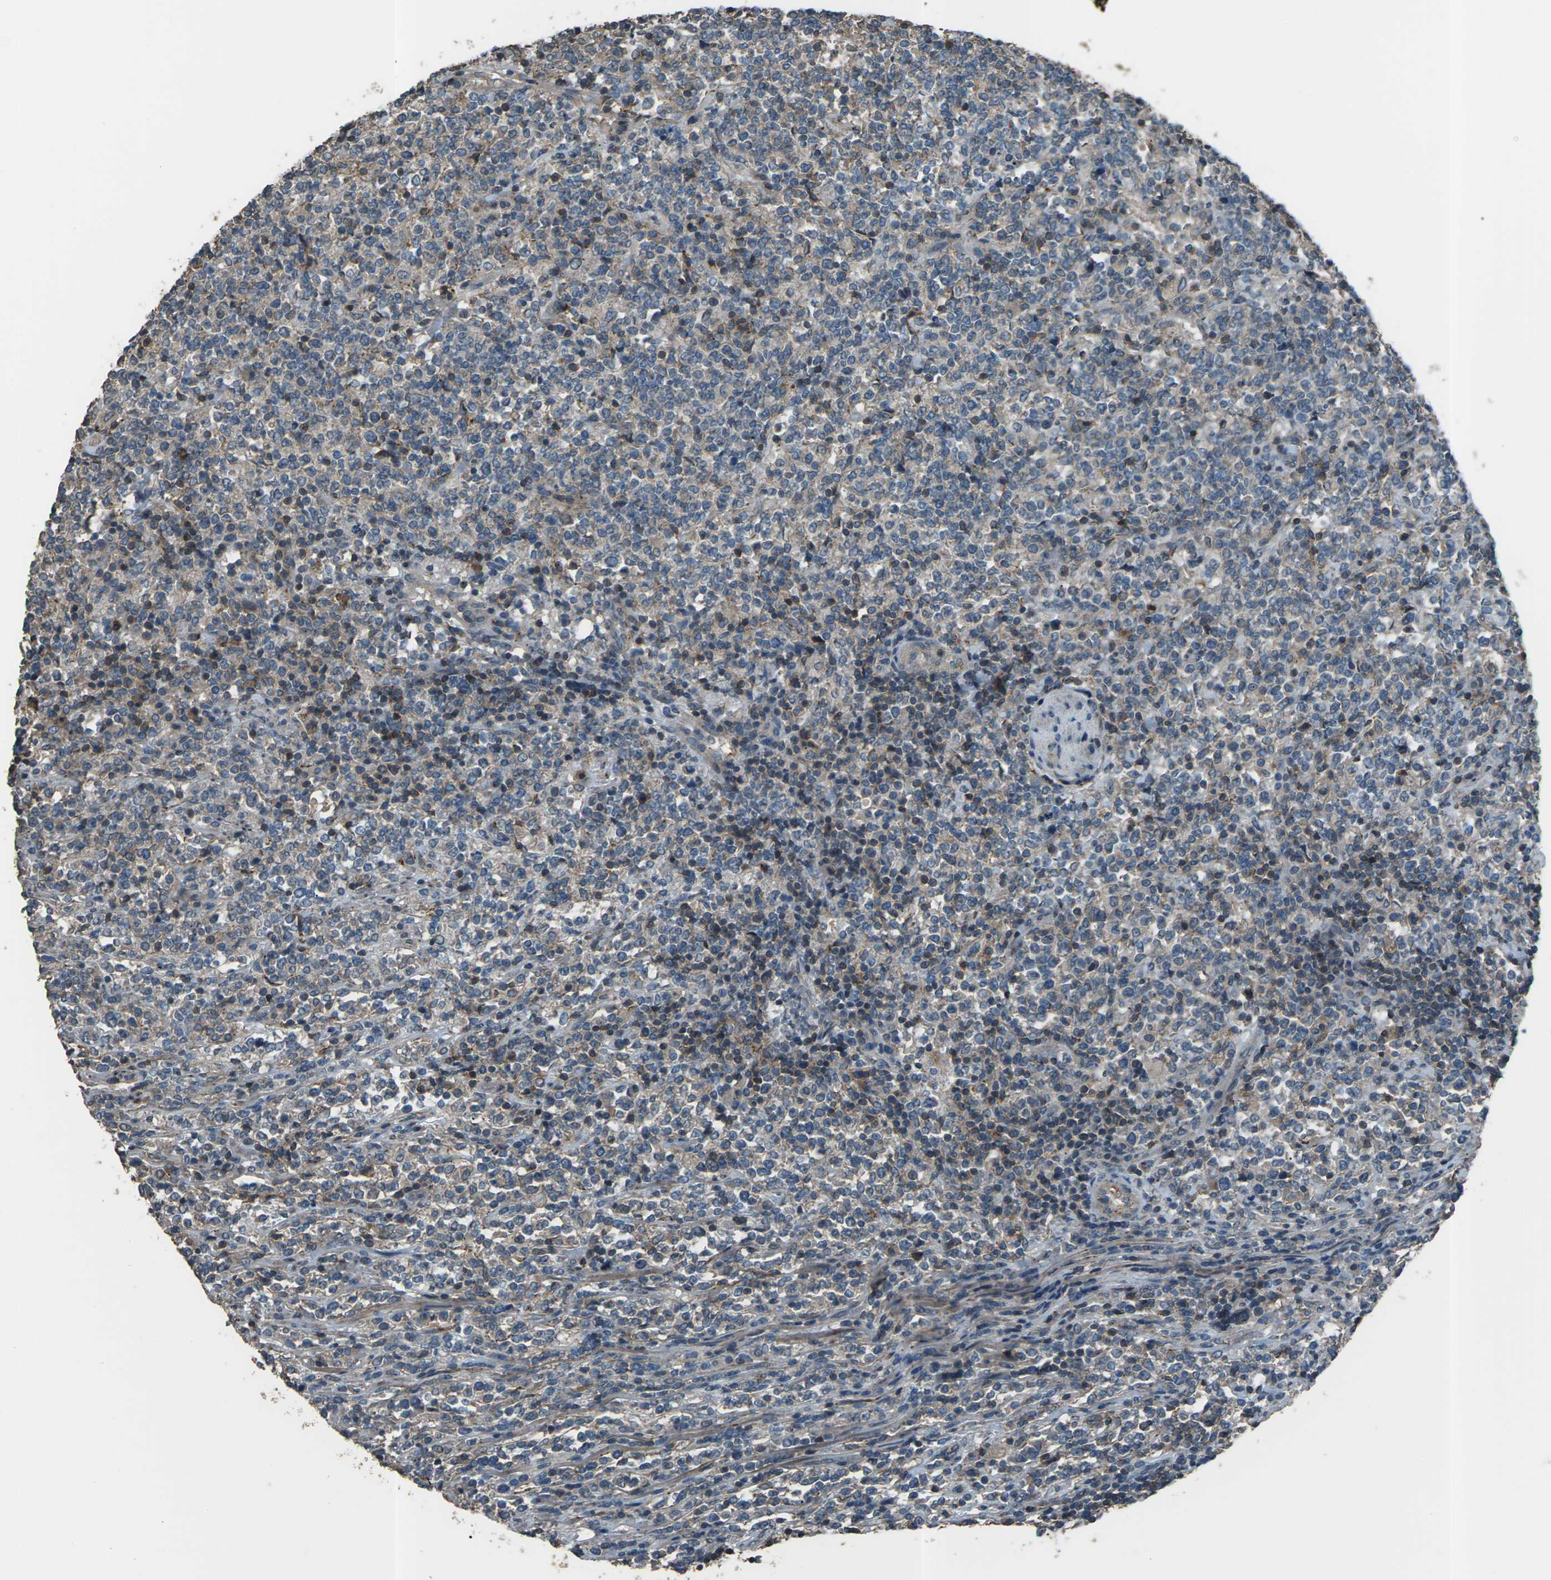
{"staining": {"intensity": "weak", "quantity": ">75%", "location": "cytoplasmic/membranous"}, "tissue": "lymphoma", "cell_type": "Tumor cells", "image_type": "cancer", "snomed": [{"axis": "morphology", "description": "Malignant lymphoma, non-Hodgkin's type, High grade"}, {"axis": "topography", "description": "Soft tissue"}], "caption": "Brown immunohistochemical staining in human high-grade malignant lymphoma, non-Hodgkin's type shows weak cytoplasmic/membranous staining in about >75% of tumor cells.", "gene": "CMTM4", "patient": {"sex": "male", "age": 18}}